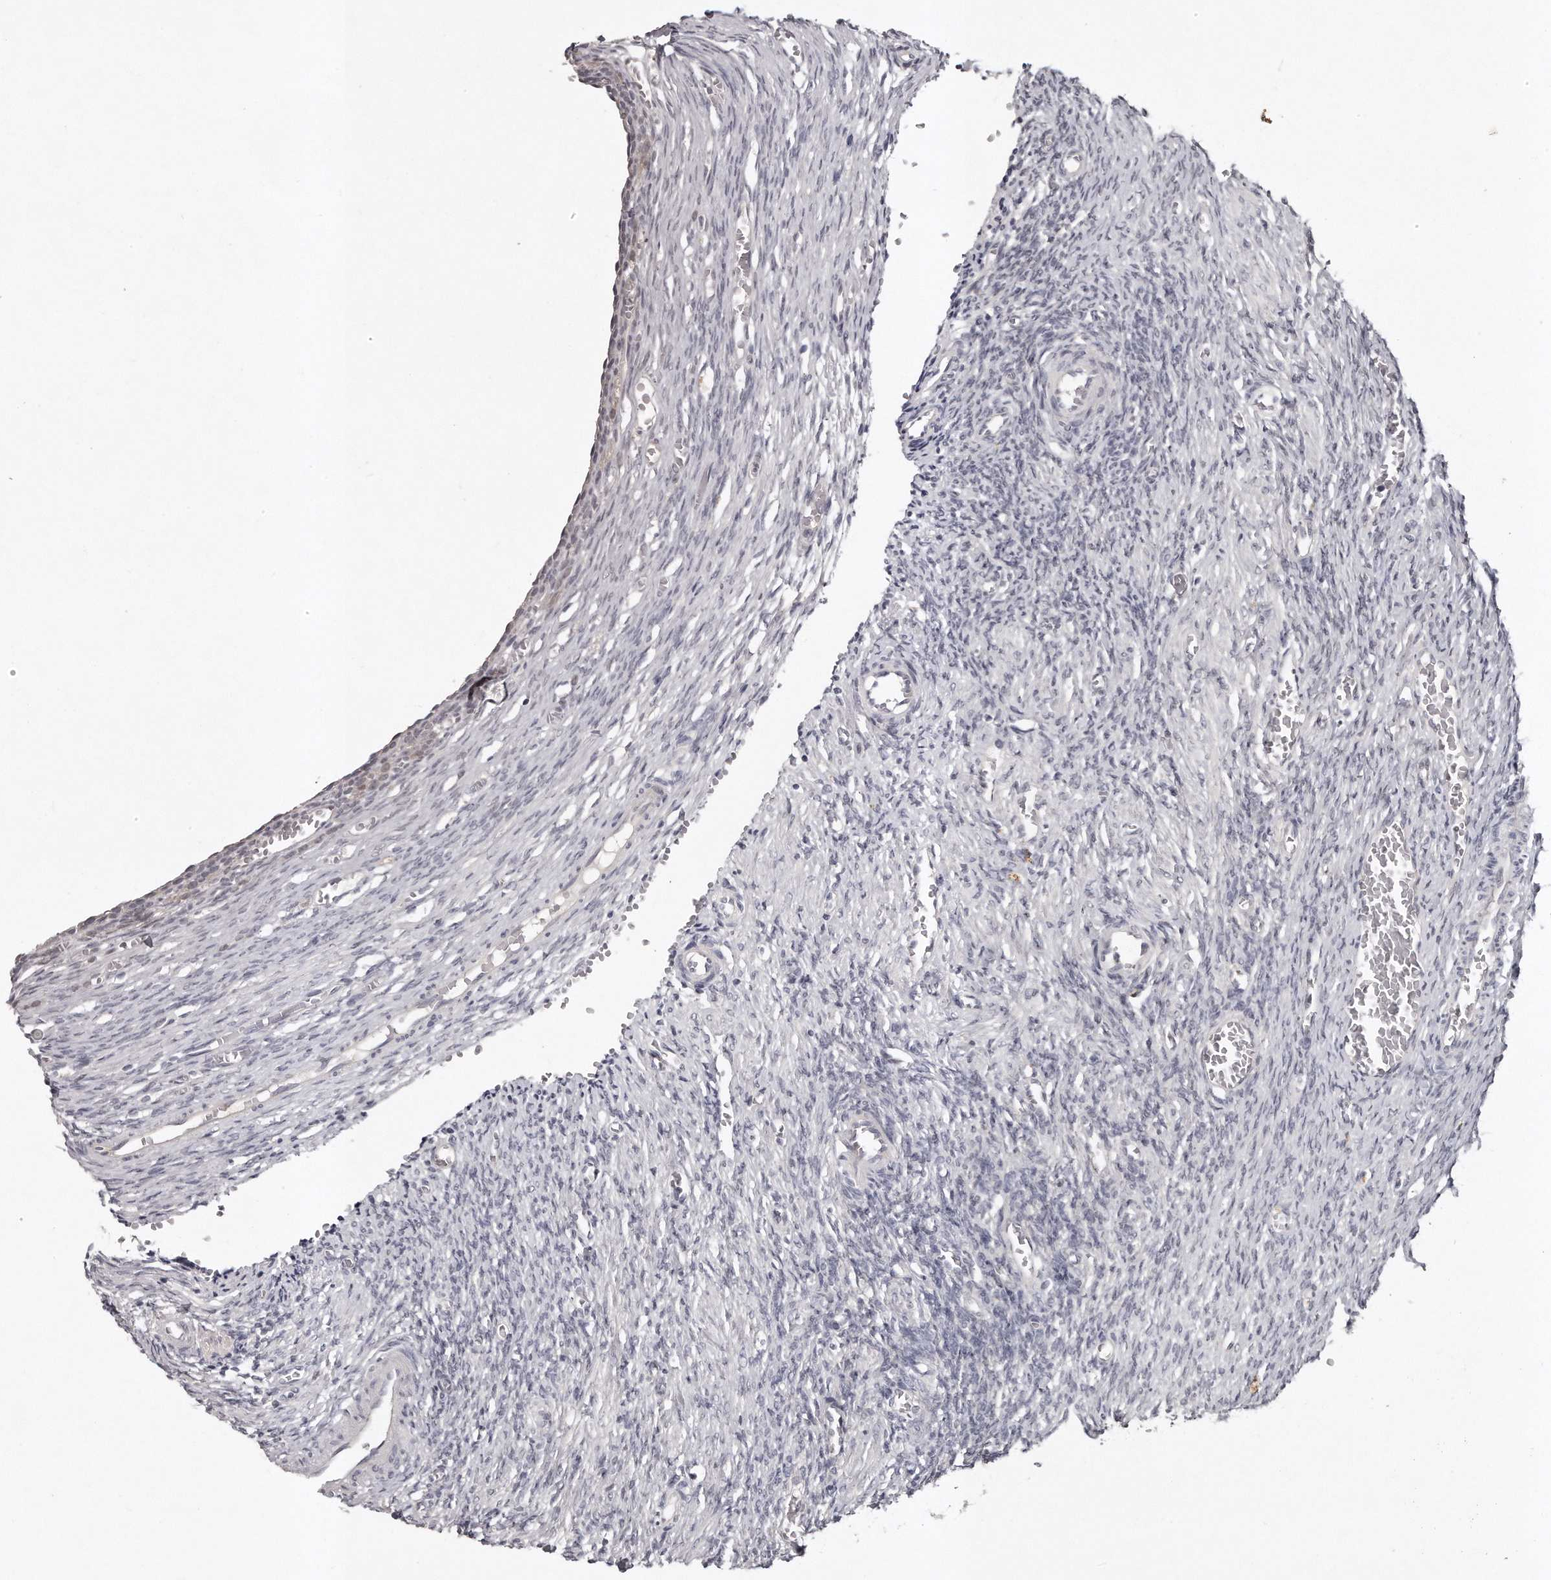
{"staining": {"intensity": "negative", "quantity": "none", "location": "none"}, "tissue": "ovary", "cell_type": "Ovarian stroma cells", "image_type": "normal", "snomed": [{"axis": "morphology", "description": "Normal tissue, NOS"}, {"axis": "topography", "description": "Ovary"}], "caption": "High power microscopy photomicrograph of an immunohistochemistry (IHC) histopathology image of unremarkable ovary, revealing no significant expression in ovarian stroma cells.", "gene": "GGCT", "patient": {"sex": "female", "age": 27}}